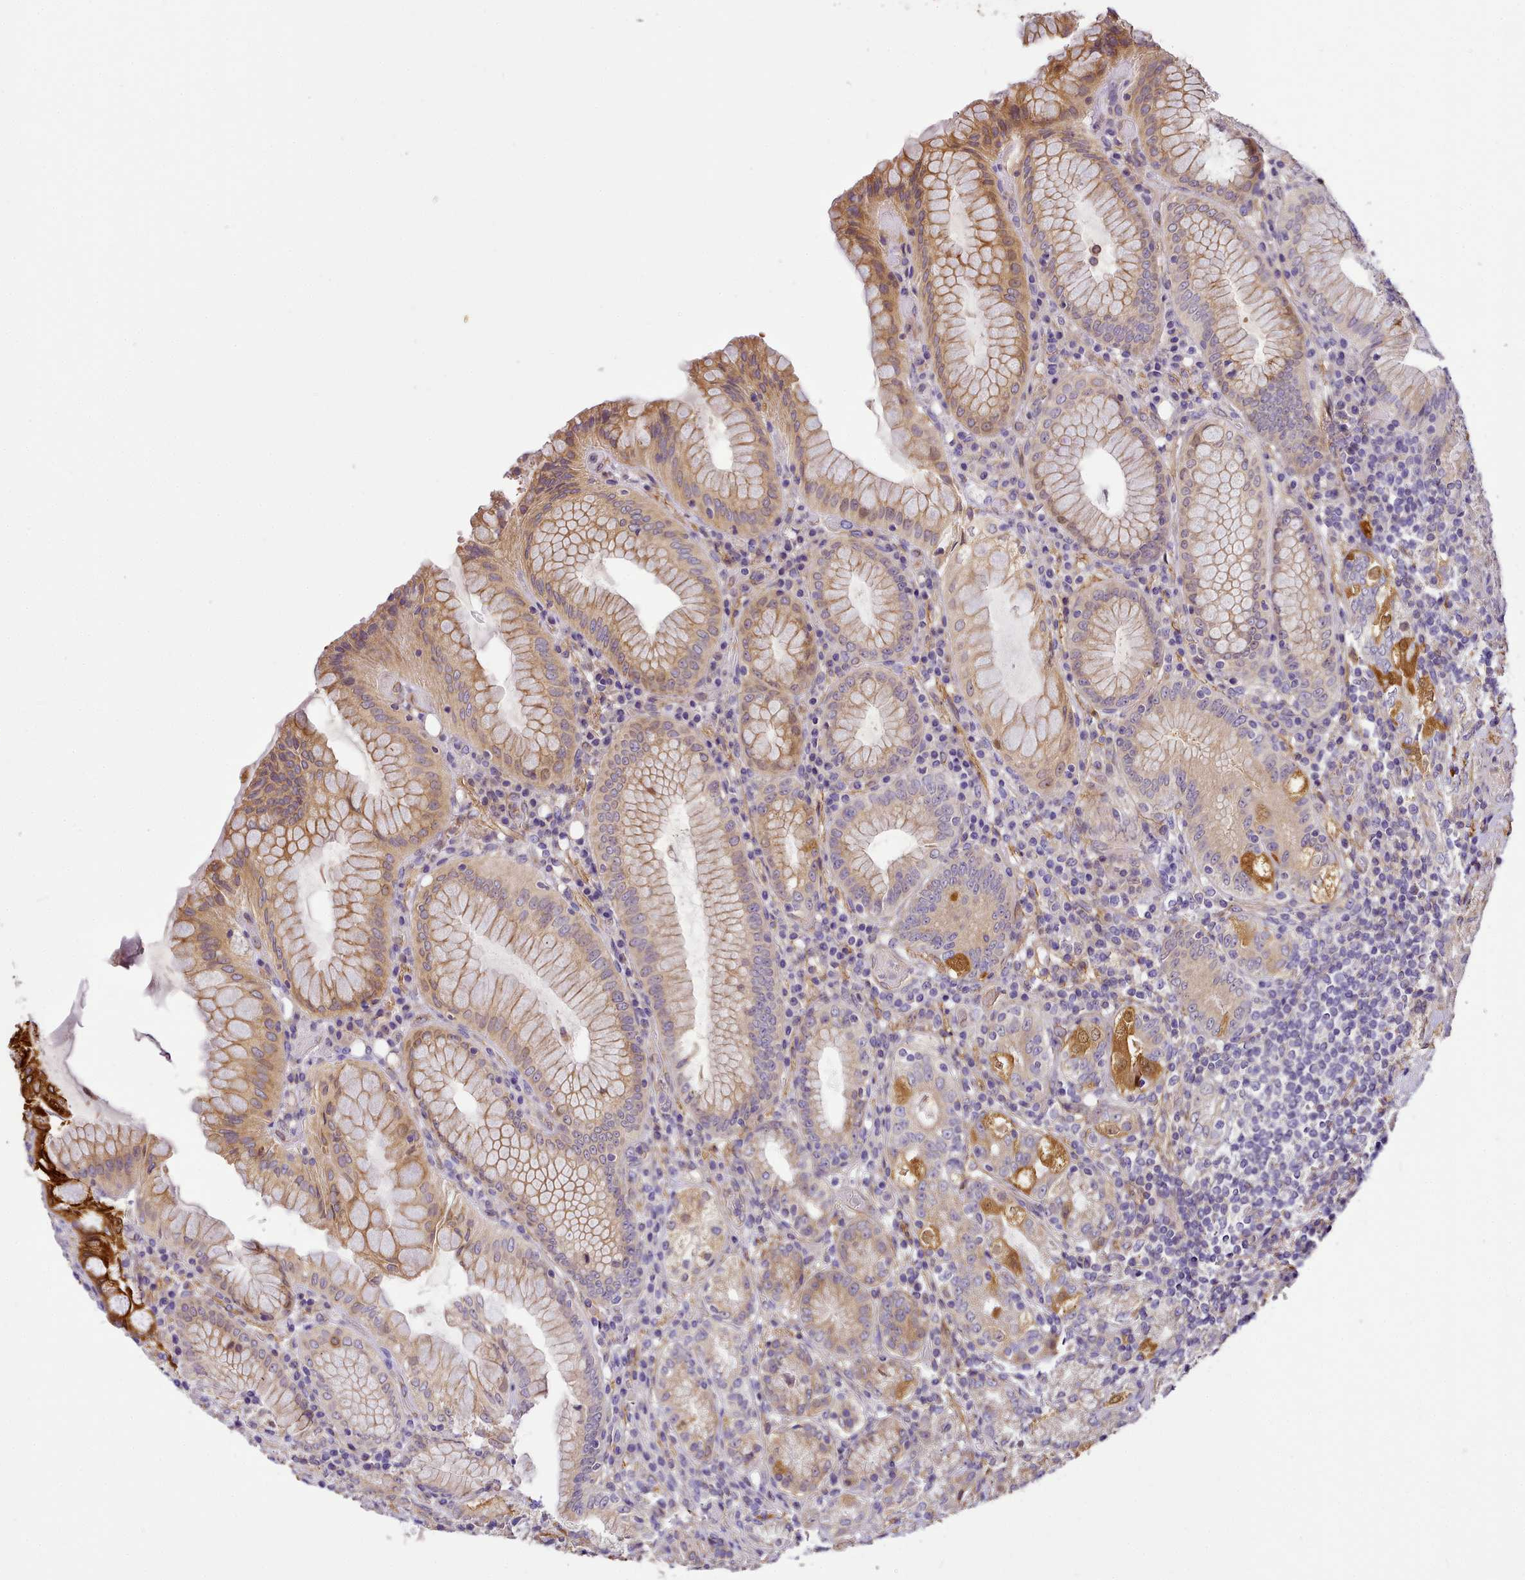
{"staining": {"intensity": "strong", "quantity": "25%-75%", "location": "cytoplasmic/membranous"}, "tissue": "stomach", "cell_type": "Glandular cells", "image_type": "normal", "snomed": [{"axis": "morphology", "description": "Normal tissue, NOS"}, {"axis": "topography", "description": "Stomach, upper"}, {"axis": "topography", "description": "Stomach, lower"}], "caption": "Immunohistochemistry histopathology image of normal stomach stained for a protein (brown), which shows high levels of strong cytoplasmic/membranous staining in approximately 25%-75% of glandular cells.", "gene": "NBPF10", "patient": {"sex": "female", "age": 76}}